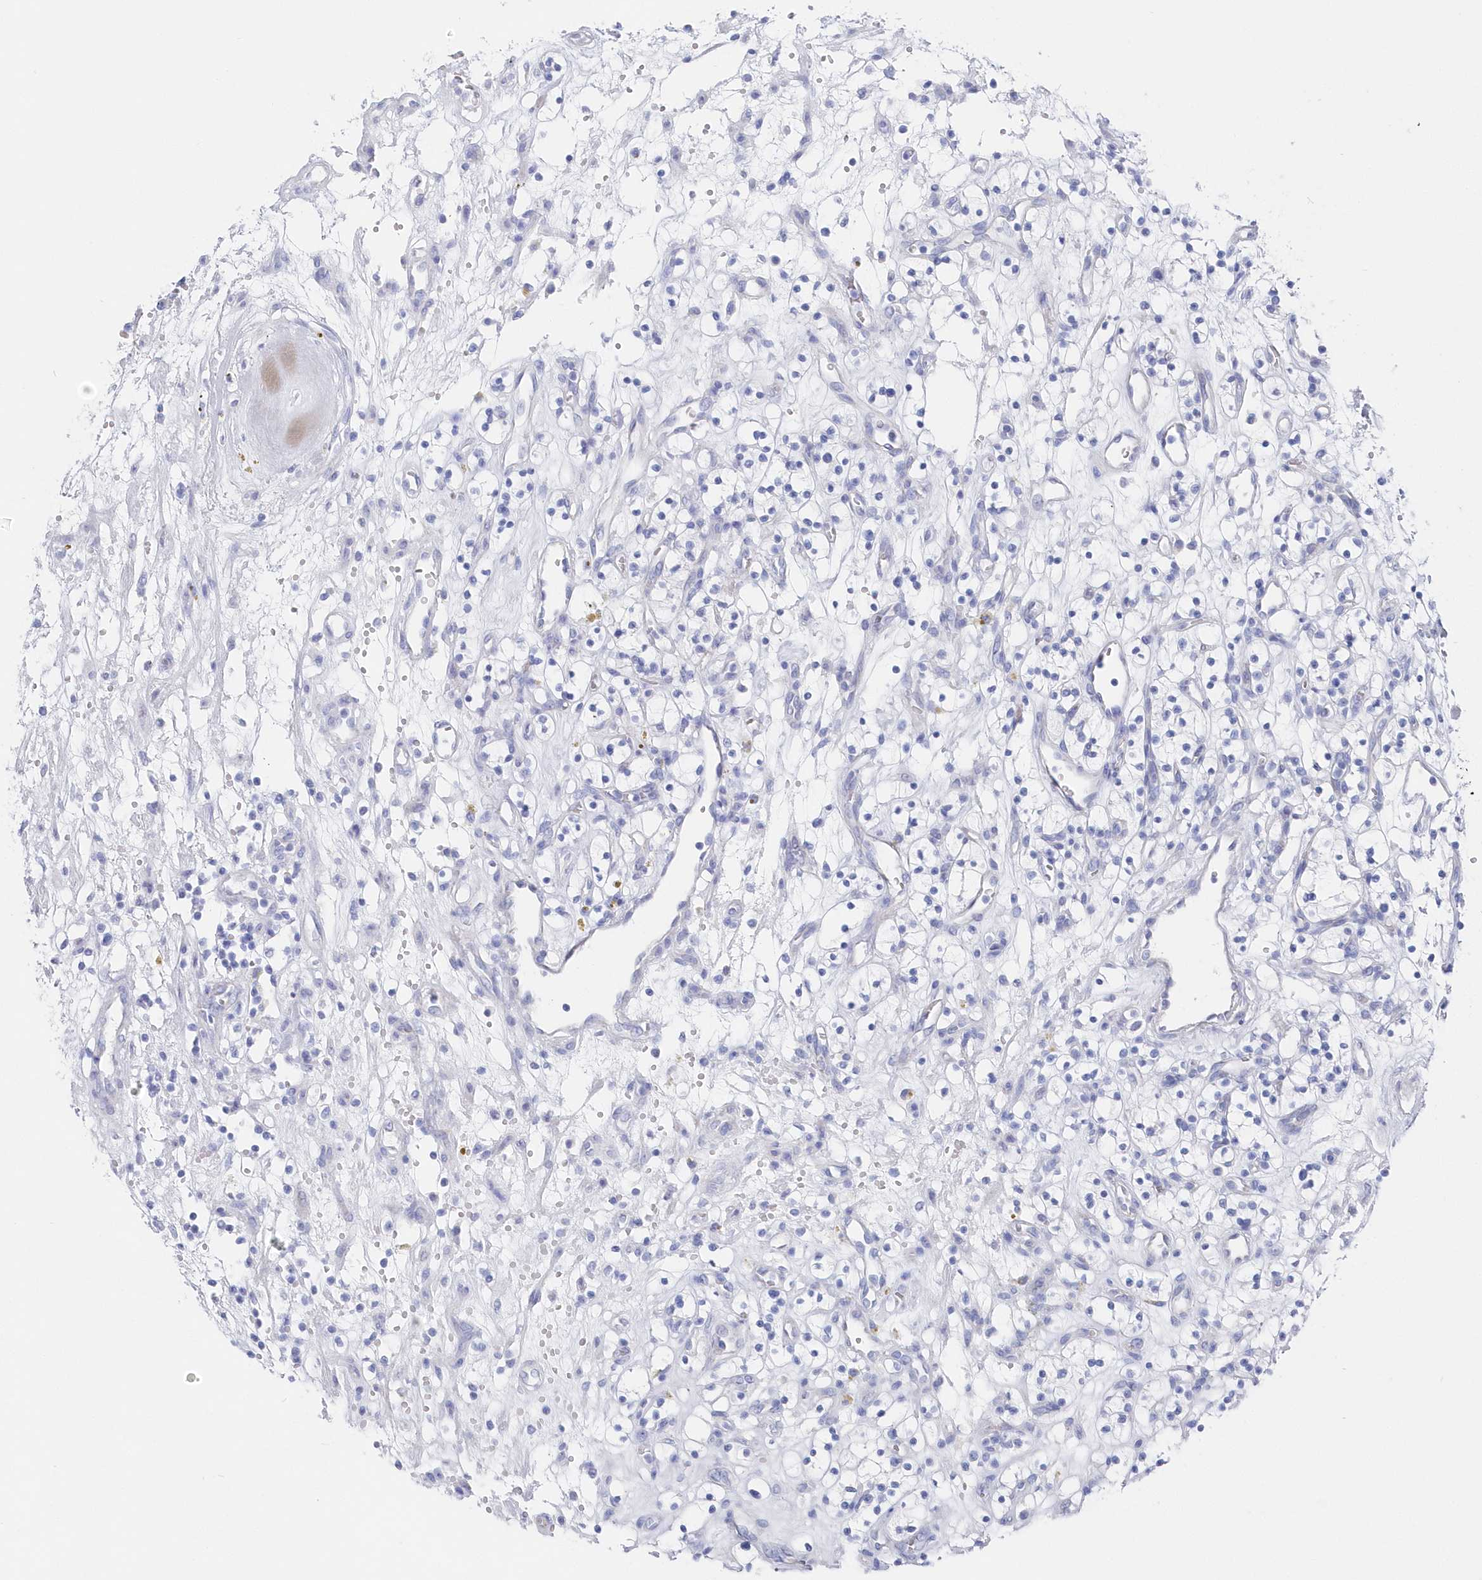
{"staining": {"intensity": "negative", "quantity": "none", "location": "none"}, "tissue": "renal cancer", "cell_type": "Tumor cells", "image_type": "cancer", "snomed": [{"axis": "morphology", "description": "Adenocarcinoma, NOS"}, {"axis": "topography", "description": "Kidney"}], "caption": "Protein analysis of renal adenocarcinoma reveals no significant staining in tumor cells.", "gene": "CSNK1G2", "patient": {"sex": "female", "age": 57}}